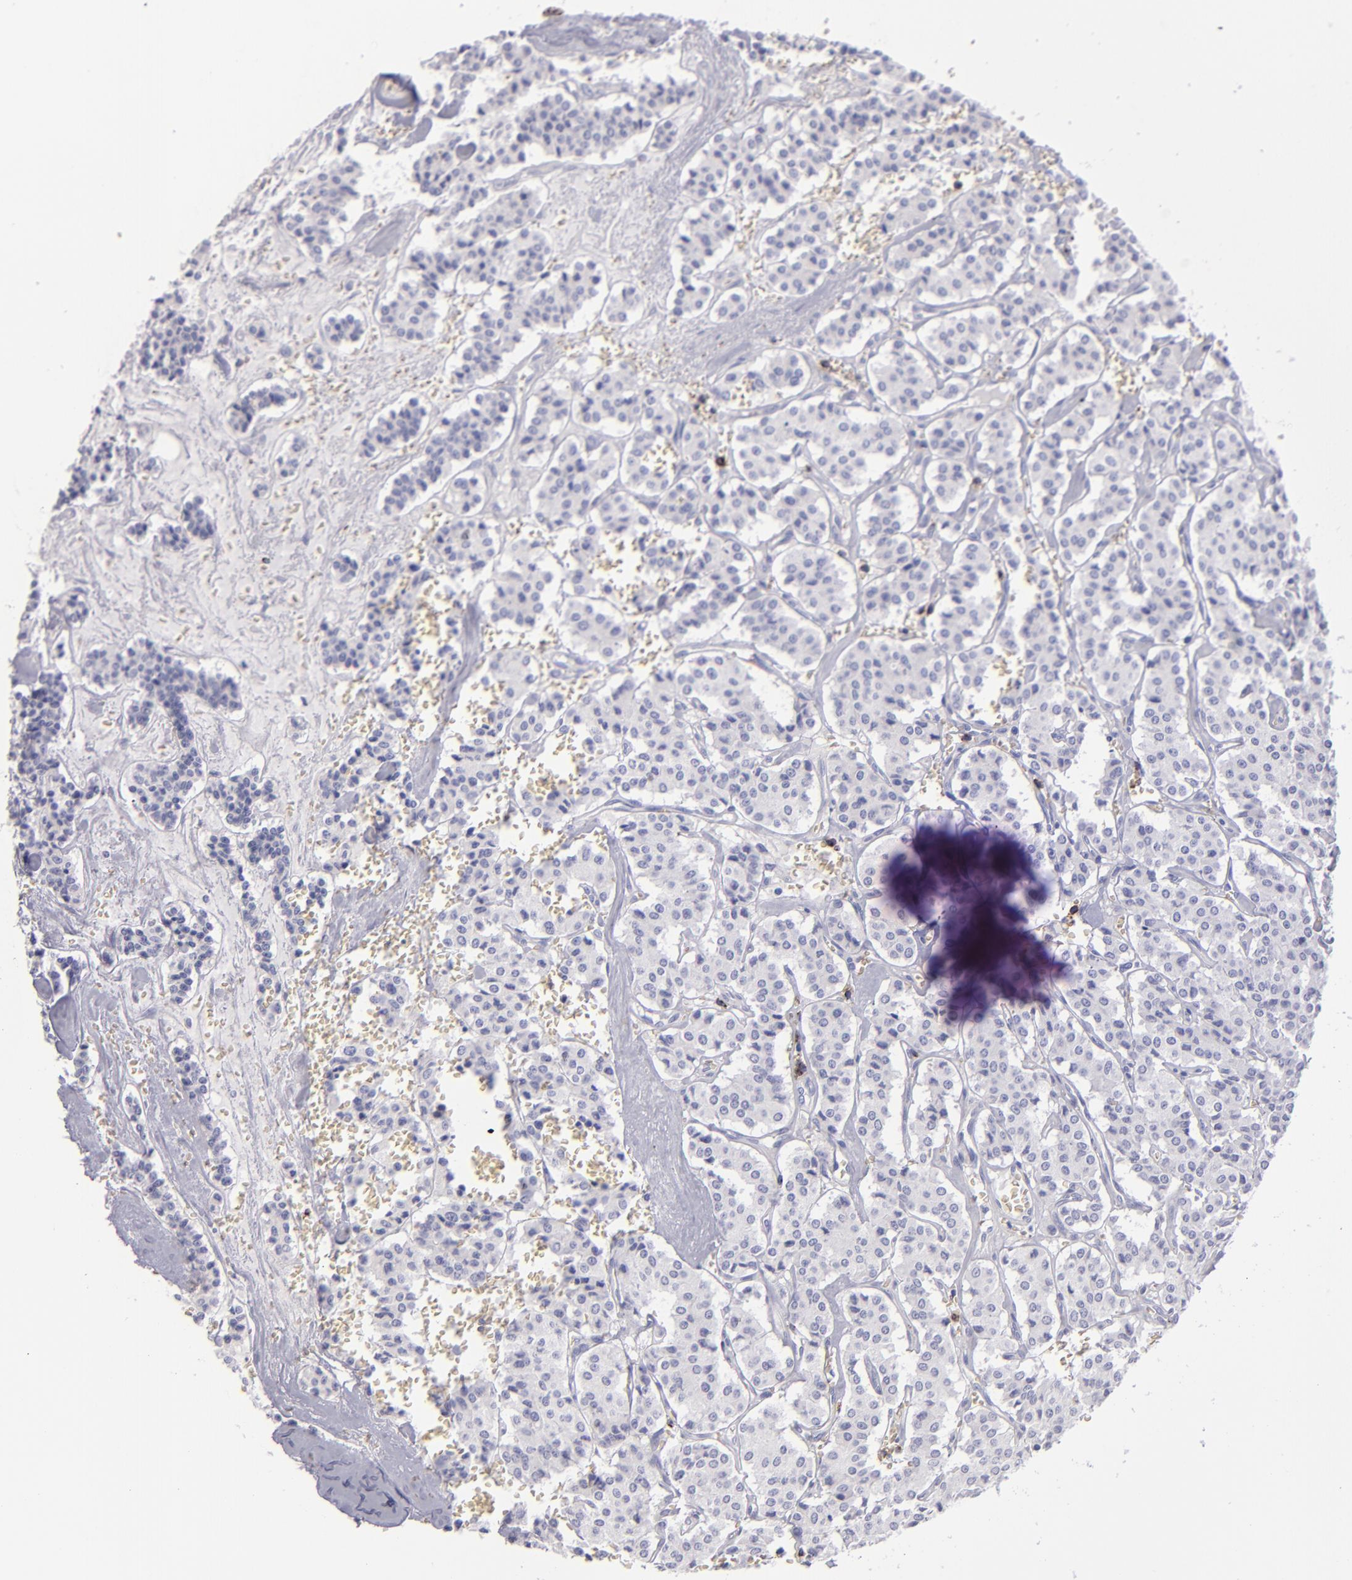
{"staining": {"intensity": "negative", "quantity": "none", "location": "none"}, "tissue": "carcinoid", "cell_type": "Tumor cells", "image_type": "cancer", "snomed": [{"axis": "morphology", "description": "Carcinoid, malignant, NOS"}, {"axis": "topography", "description": "Bronchus"}], "caption": "A high-resolution photomicrograph shows immunohistochemistry (IHC) staining of carcinoid, which displays no significant staining in tumor cells. (DAB immunohistochemistry, high magnification).", "gene": "CD2", "patient": {"sex": "male", "age": 55}}